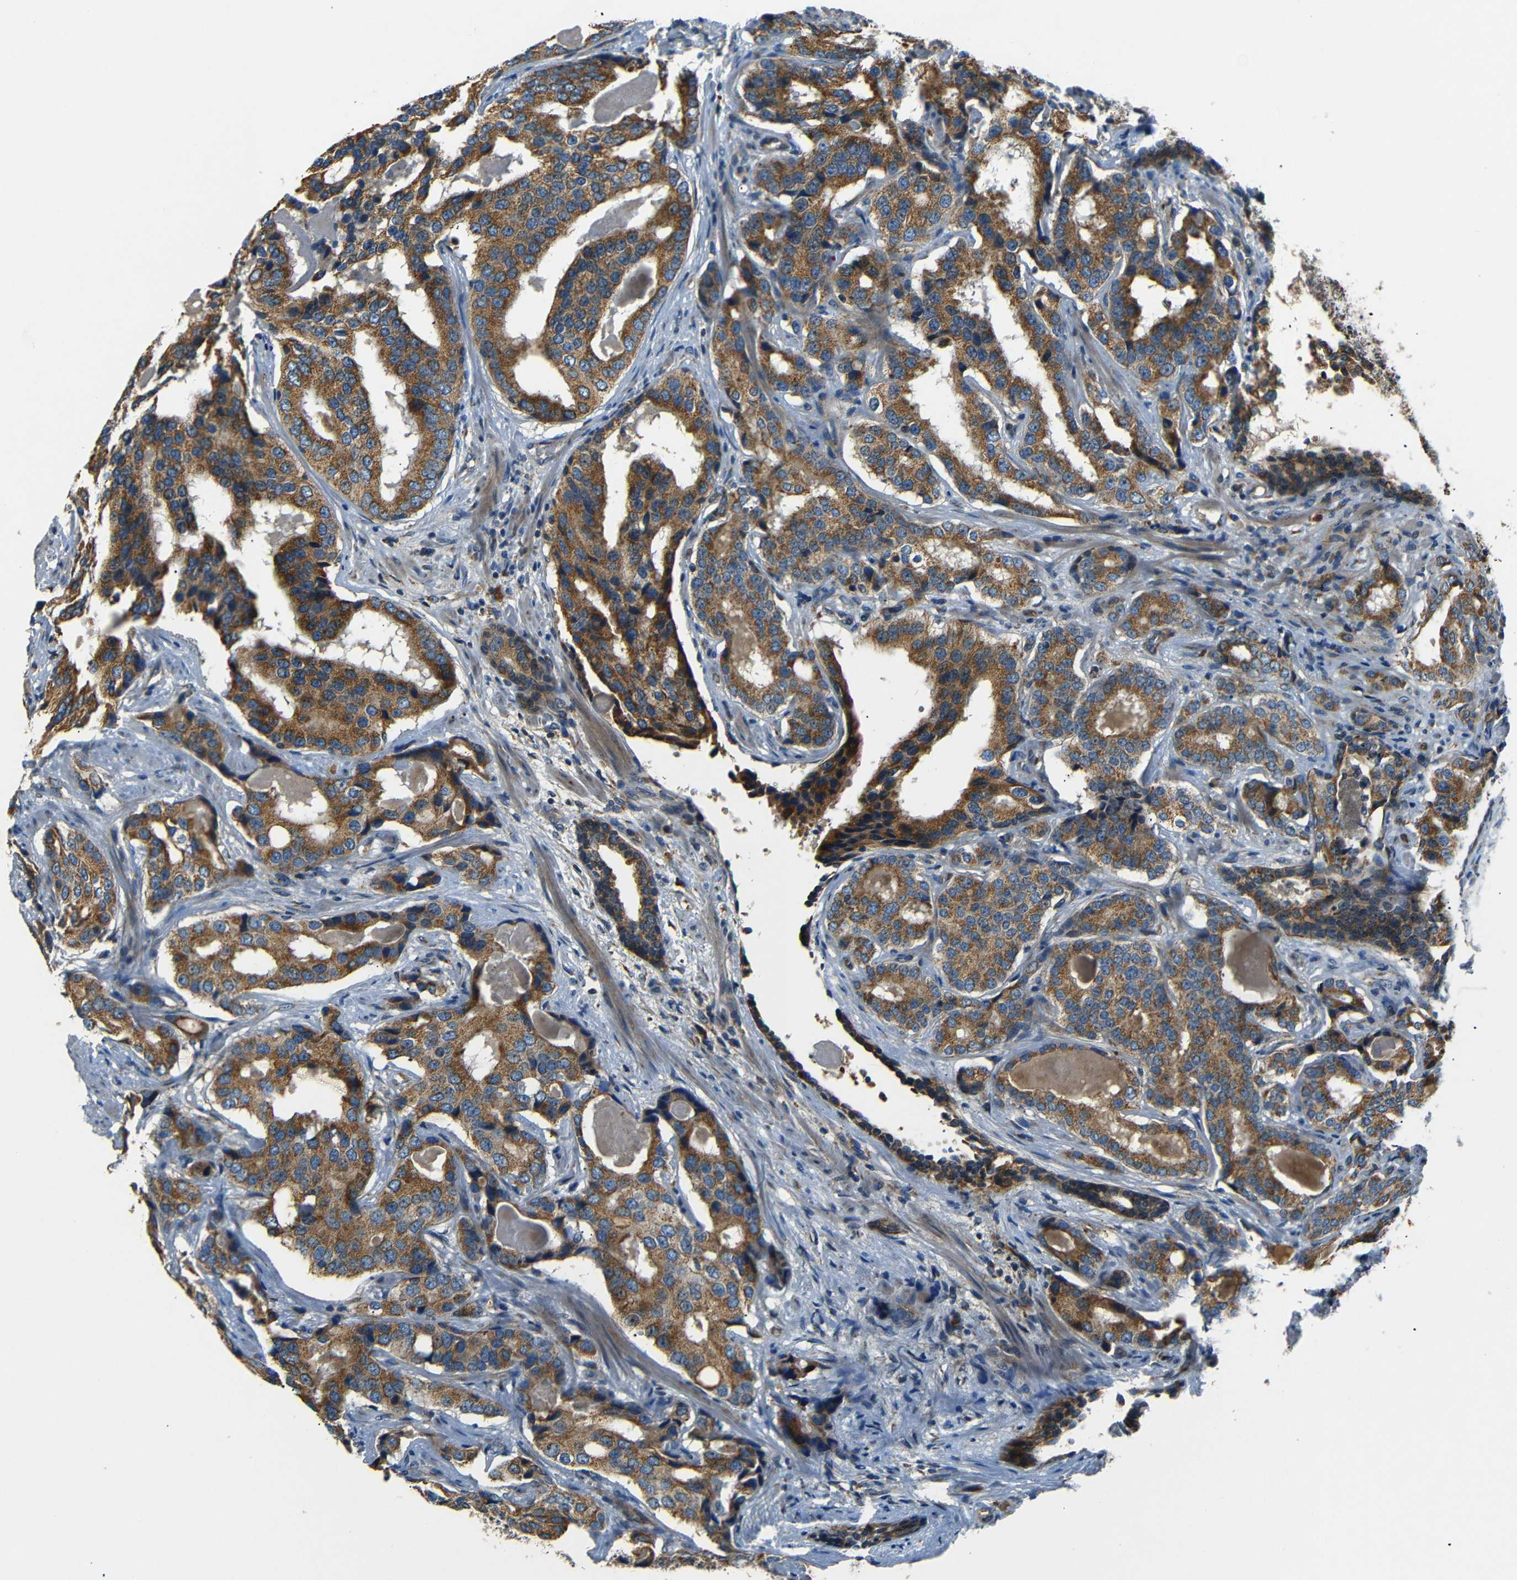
{"staining": {"intensity": "strong", "quantity": ">75%", "location": "cytoplasmic/membranous"}, "tissue": "prostate cancer", "cell_type": "Tumor cells", "image_type": "cancer", "snomed": [{"axis": "morphology", "description": "Adenocarcinoma, High grade"}, {"axis": "topography", "description": "Prostate"}], "caption": "DAB immunohistochemical staining of adenocarcinoma (high-grade) (prostate) reveals strong cytoplasmic/membranous protein expression in approximately >75% of tumor cells.", "gene": "NETO2", "patient": {"sex": "male", "age": 58}}